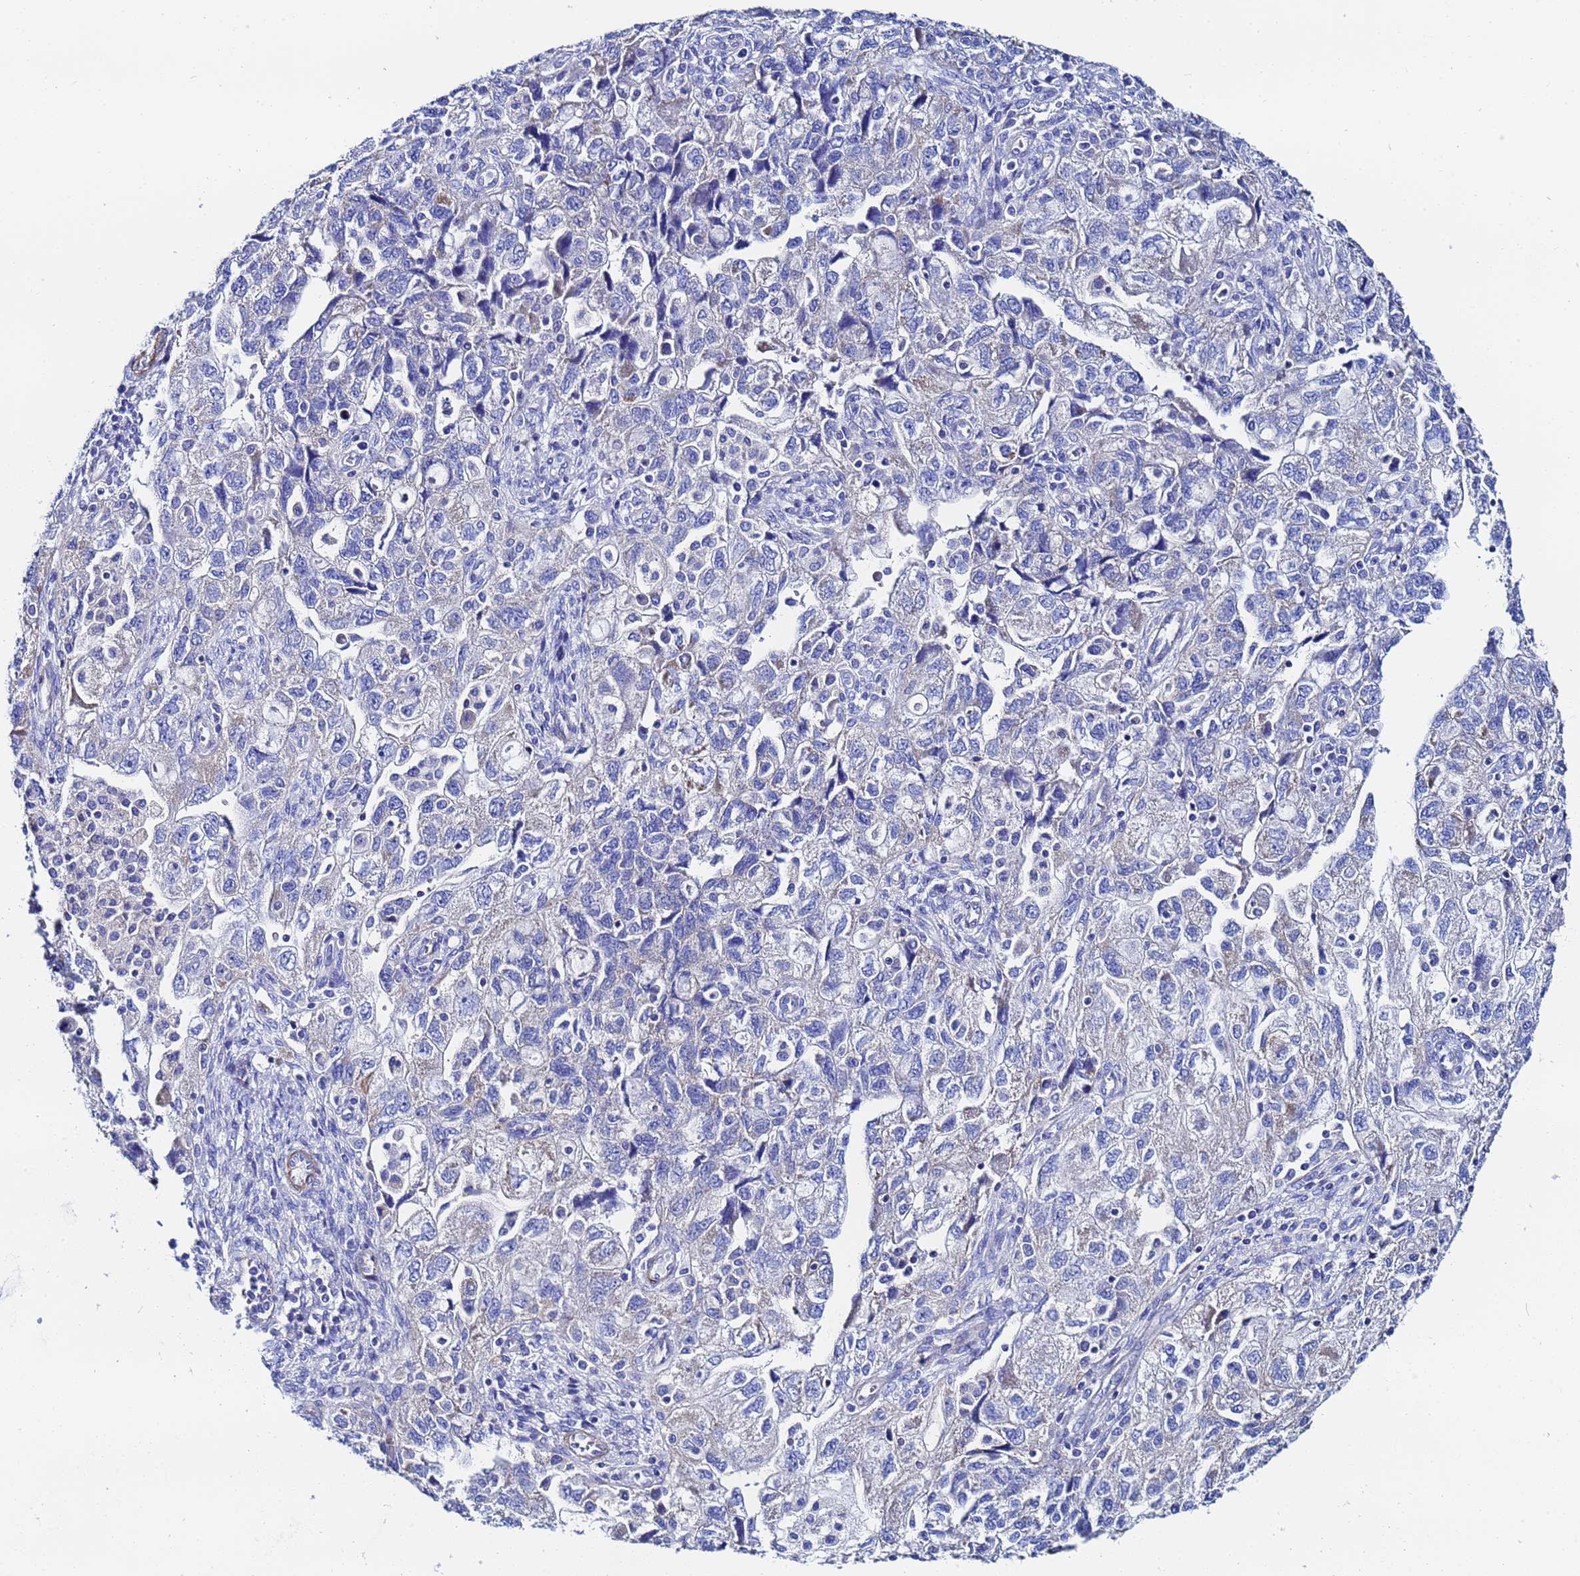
{"staining": {"intensity": "negative", "quantity": "none", "location": "none"}, "tissue": "ovarian cancer", "cell_type": "Tumor cells", "image_type": "cancer", "snomed": [{"axis": "morphology", "description": "Carcinoma, NOS"}, {"axis": "morphology", "description": "Cystadenocarcinoma, serous, NOS"}, {"axis": "topography", "description": "Ovary"}], "caption": "Protein analysis of ovarian cancer (serous cystadenocarcinoma) displays no significant staining in tumor cells.", "gene": "RAB39B", "patient": {"sex": "female", "age": 69}}